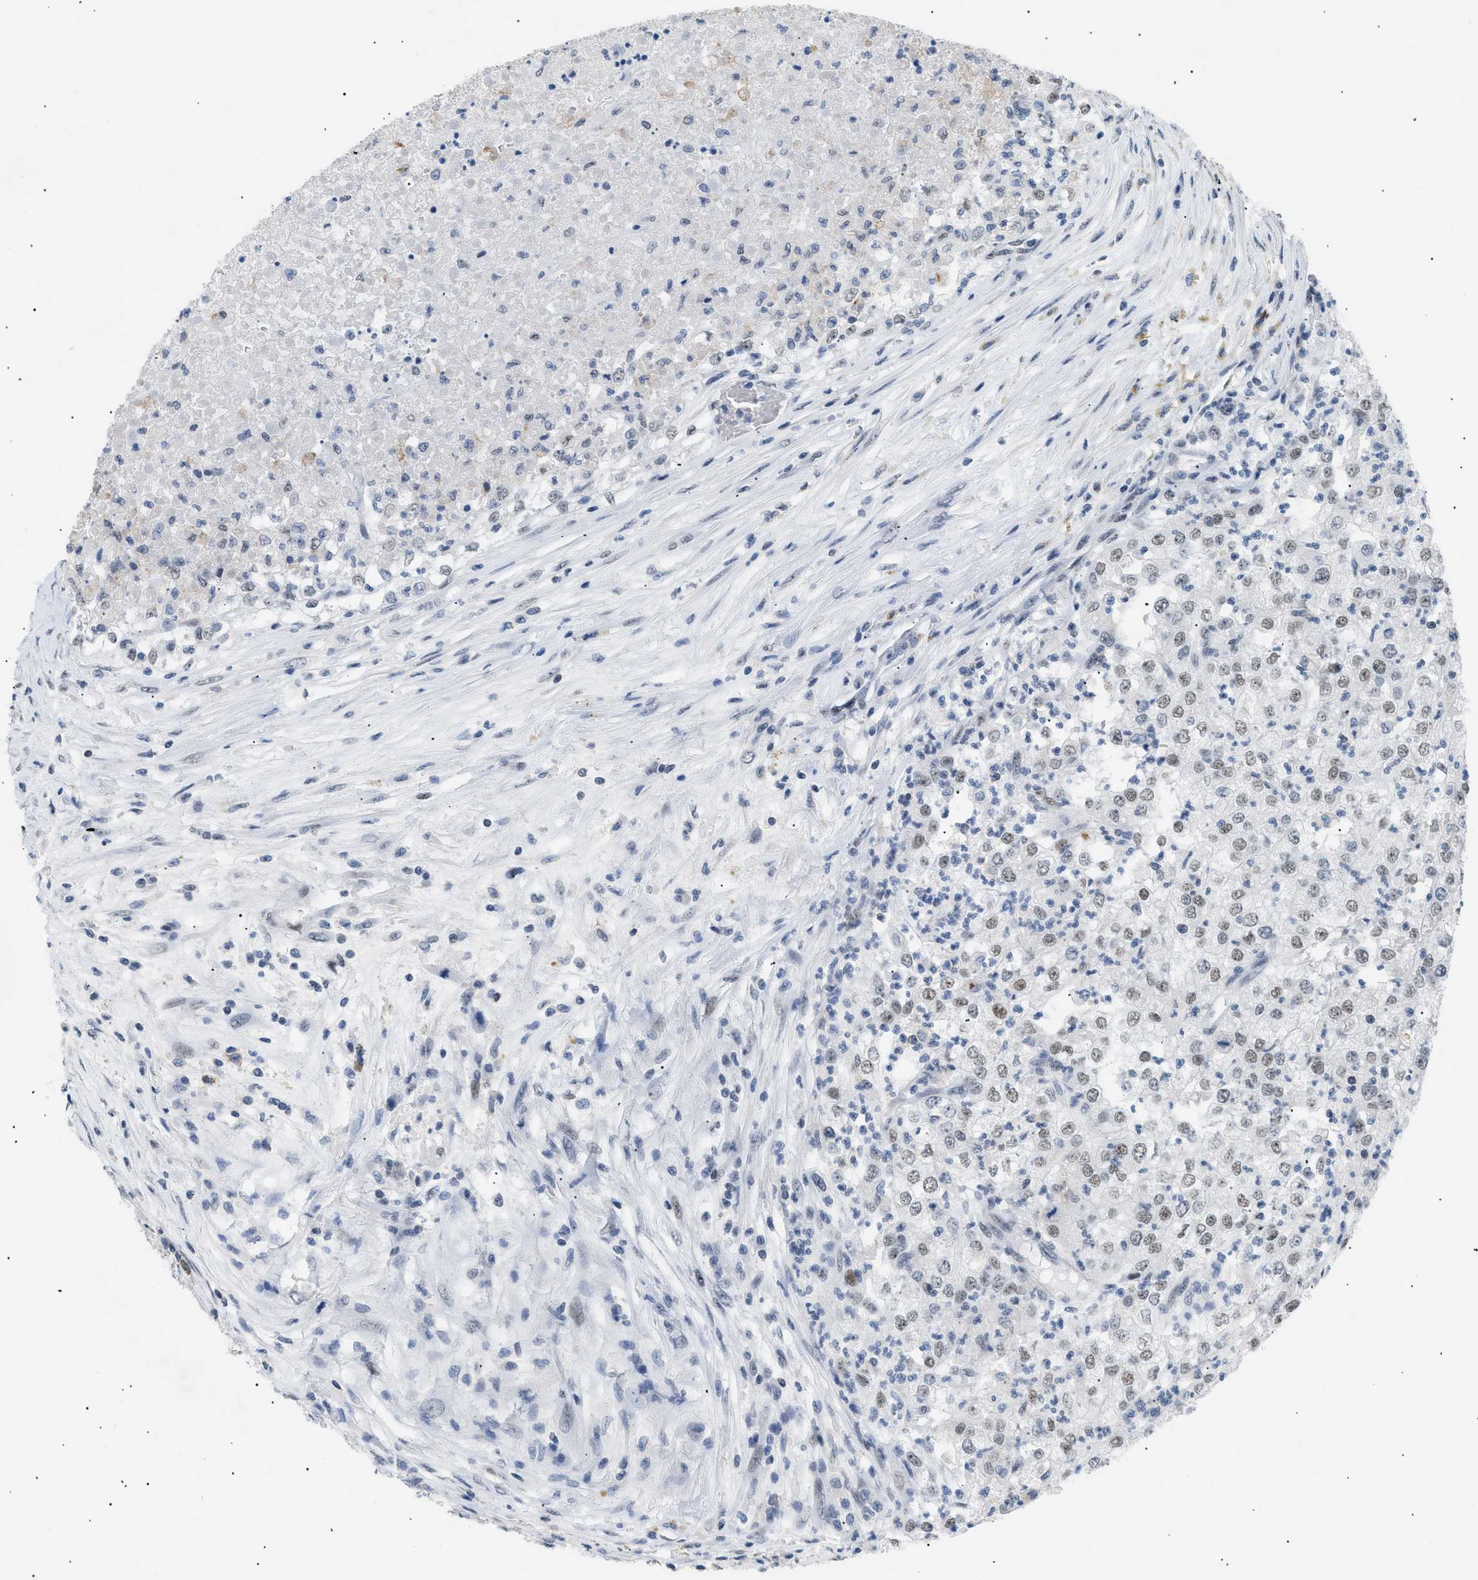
{"staining": {"intensity": "weak", "quantity": "25%-75%", "location": "nuclear"}, "tissue": "renal cancer", "cell_type": "Tumor cells", "image_type": "cancer", "snomed": [{"axis": "morphology", "description": "Adenocarcinoma, NOS"}, {"axis": "topography", "description": "Kidney"}], "caption": "The image shows immunohistochemical staining of renal cancer. There is weak nuclear expression is seen in about 25%-75% of tumor cells.", "gene": "KCNC3", "patient": {"sex": "female", "age": 54}}